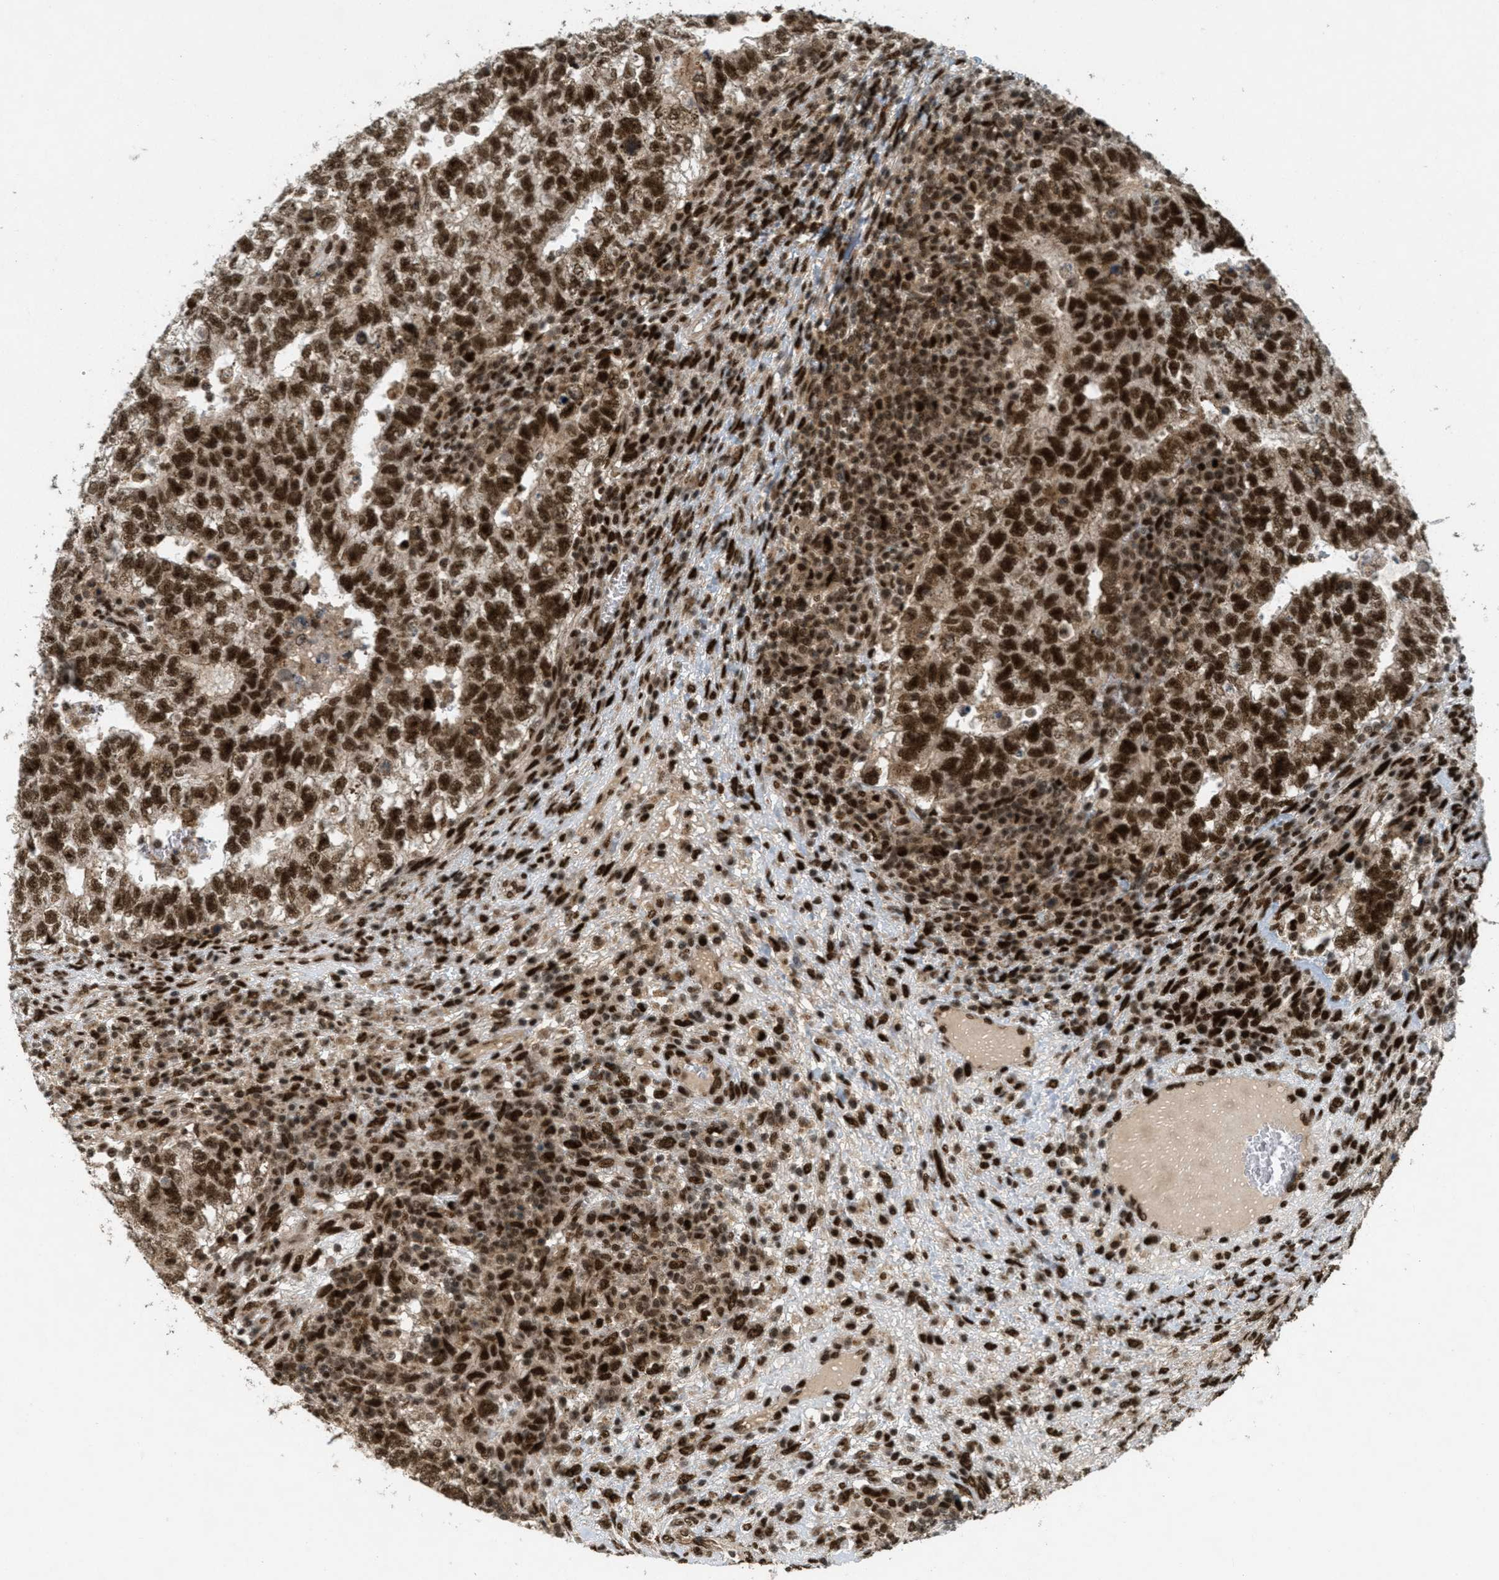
{"staining": {"intensity": "strong", "quantity": ">75%", "location": "cytoplasmic/membranous,nuclear"}, "tissue": "testis cancer", "cell_type": "Tumor cells", "image_type": "cancer", "snomed": [{"axis": "morphology", "description": "Seminoma, NOS"}, {"axis": "morphology", "description": "Carcinoma, Embryonal, NOS"}, {"axis": "topography", "description": "Testis"}], "caption": "DAB immunohistochemical staining of testis cancer (embryonal carcinoma) demonstrates strong cytoplasmic/membranous and nuclear protein positivity in about >75% of tumor cells. (DAB (3,3'-diaminobenzidine) IHC, brown staining for protein, blue staining for nuclei).", "gene": "TLK1", "patient": {"sex": "male", "age": 38}}